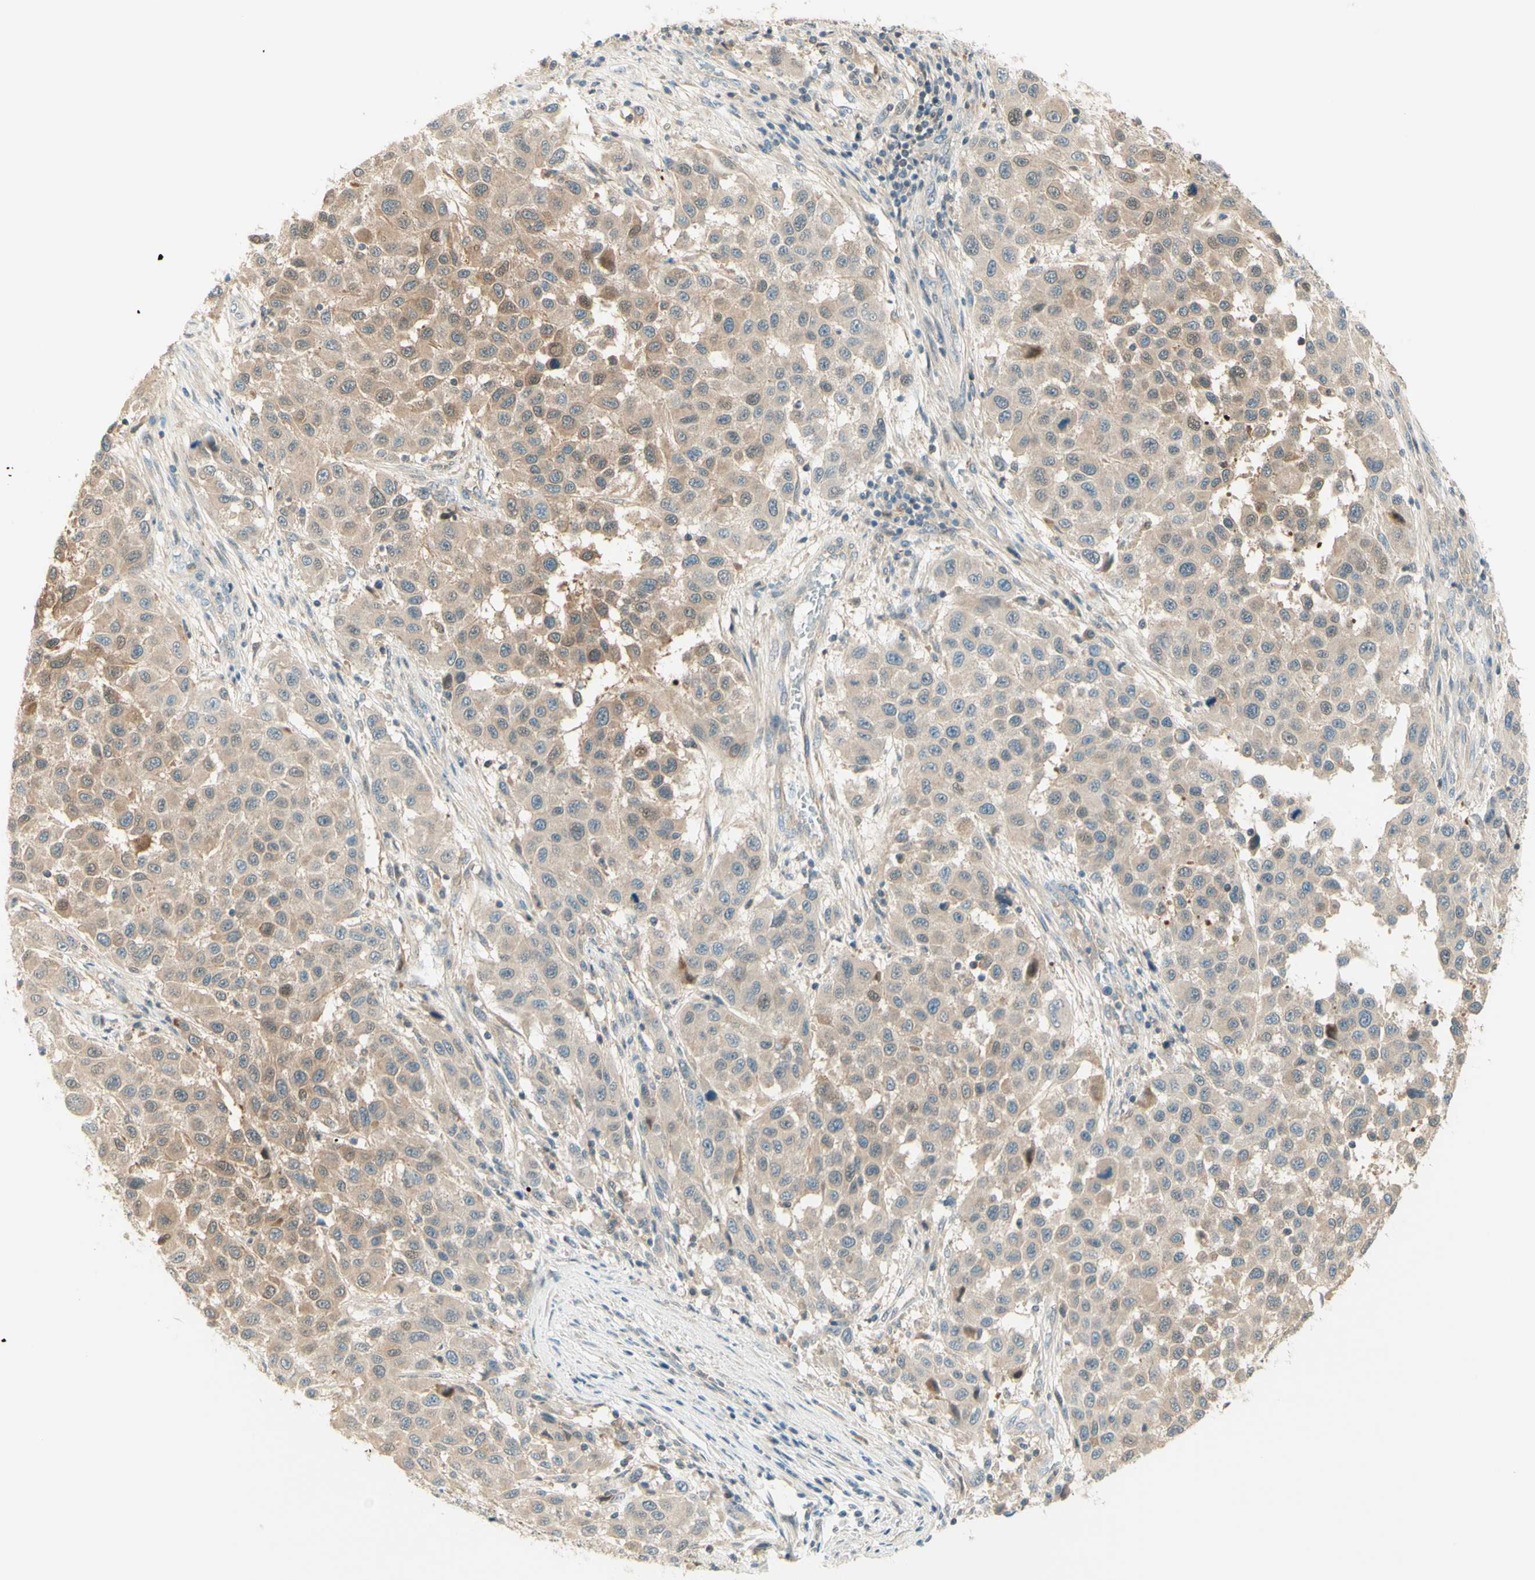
{"staining": {"intensity": "weak", "quantity": ">75%", "location": "cytoplasmic/membranous"}, "tissue": "melanoma", "cell_type": "Tumor cells", "image_type": "cancer", "snomed": [{"axis": "morphology", "description": "Malignant melanoma, Metastatic site"}, {"axis": "topography", "description": "Lymph node"}], "caption": "An image of melanoma stained for a protein displays weak cytoplasmic/membranous brown staining in tumor cells.", "gene": "PROM1", "patient": {"sex": "male", "age": 61}}